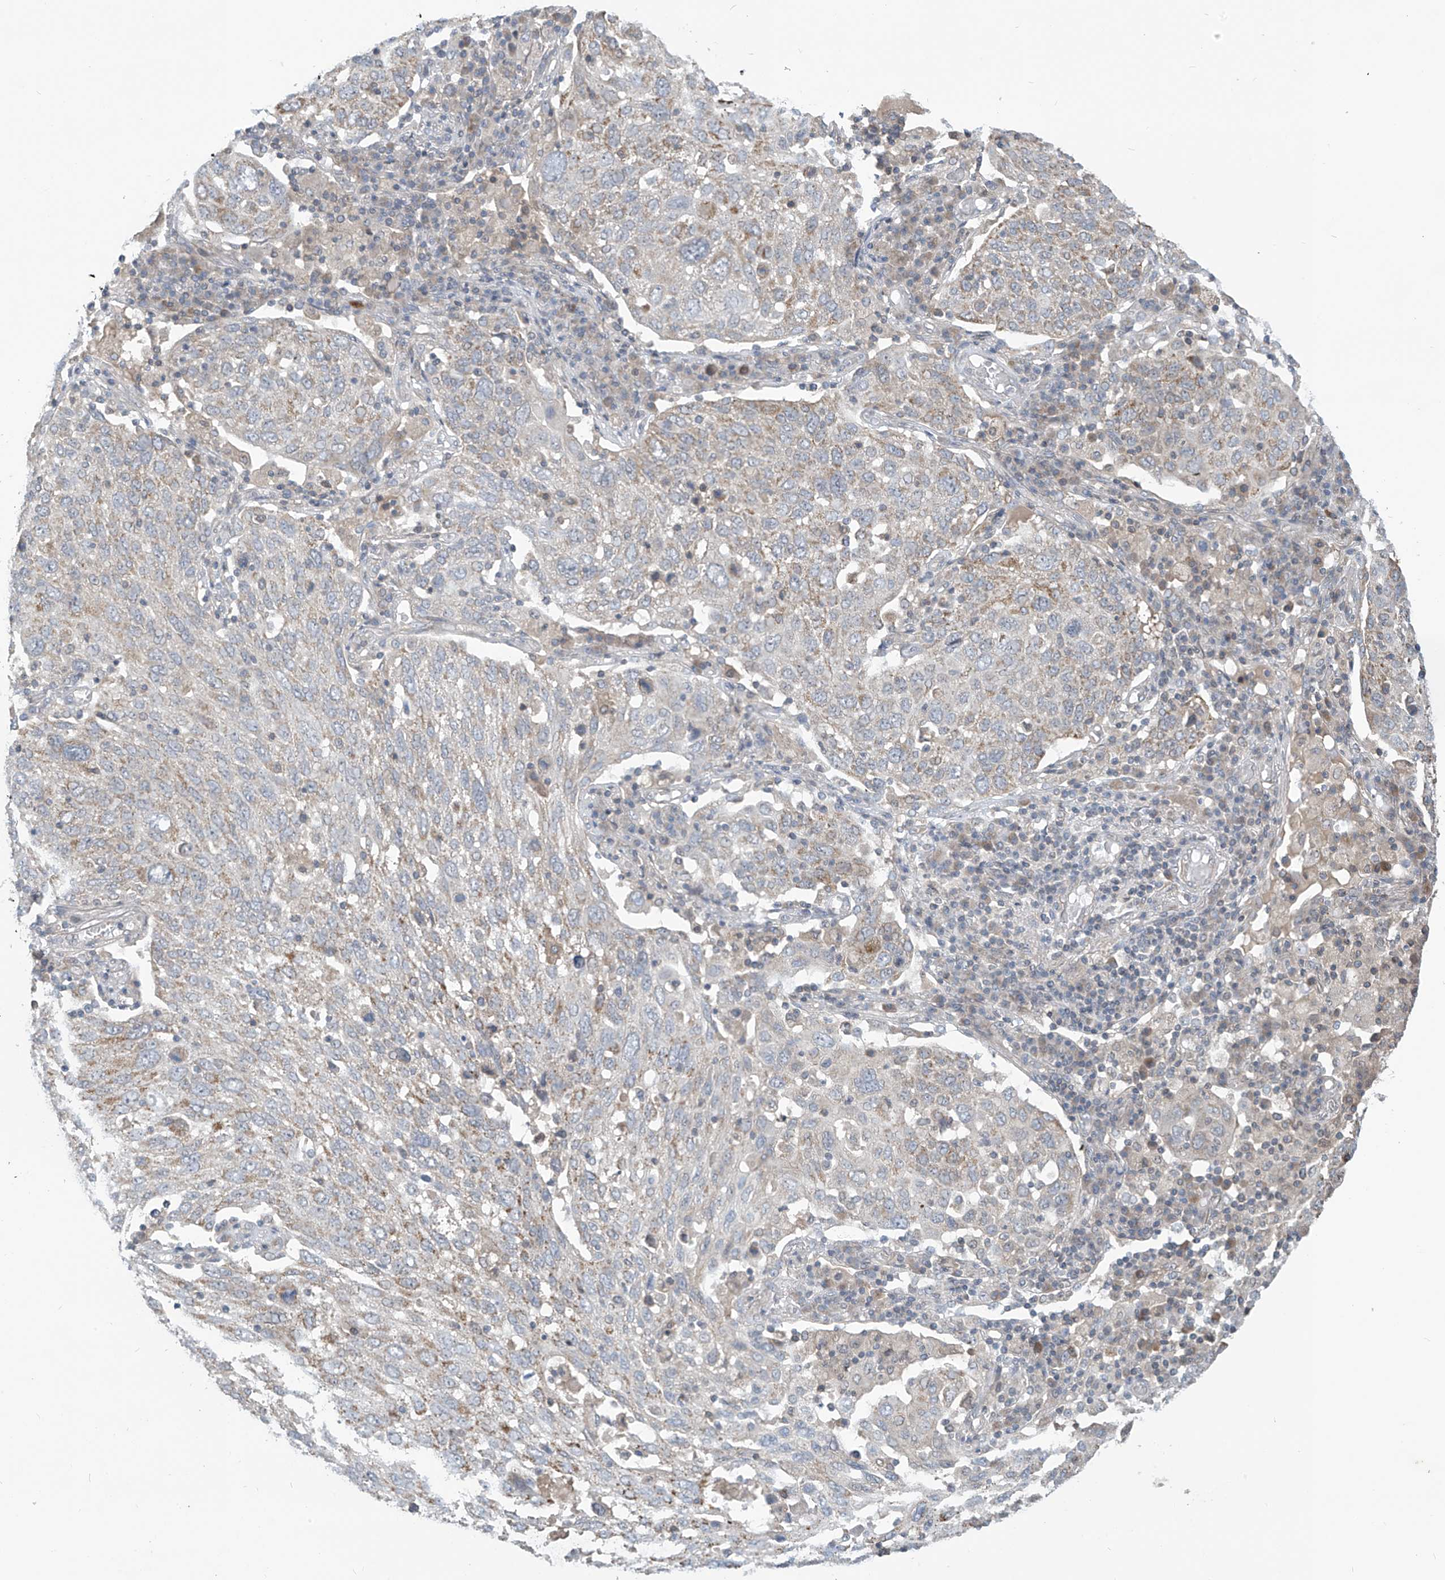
{"staining": {"intensity": "weak", "quantity": "<25%", "location": "cytoplasmic/membranous"}, "tissue": "lung cancer", "cell_type": "Tumor cells", "image_type": "cancer", "snomed": [{"axis": "morphology", "description": "Squamous cell carcinoma, NOS"}, {"axis": "topography", "description": "Lung"}], "caption": "A histopathology image of lung squamous cell carcinoma stained for a protein displays no brown staining in tumor cells. (DAB IHC with hematoxylin counter stain).", "gene": "SCGB1D2", "patient": {"sex": "male", "age": 65}}